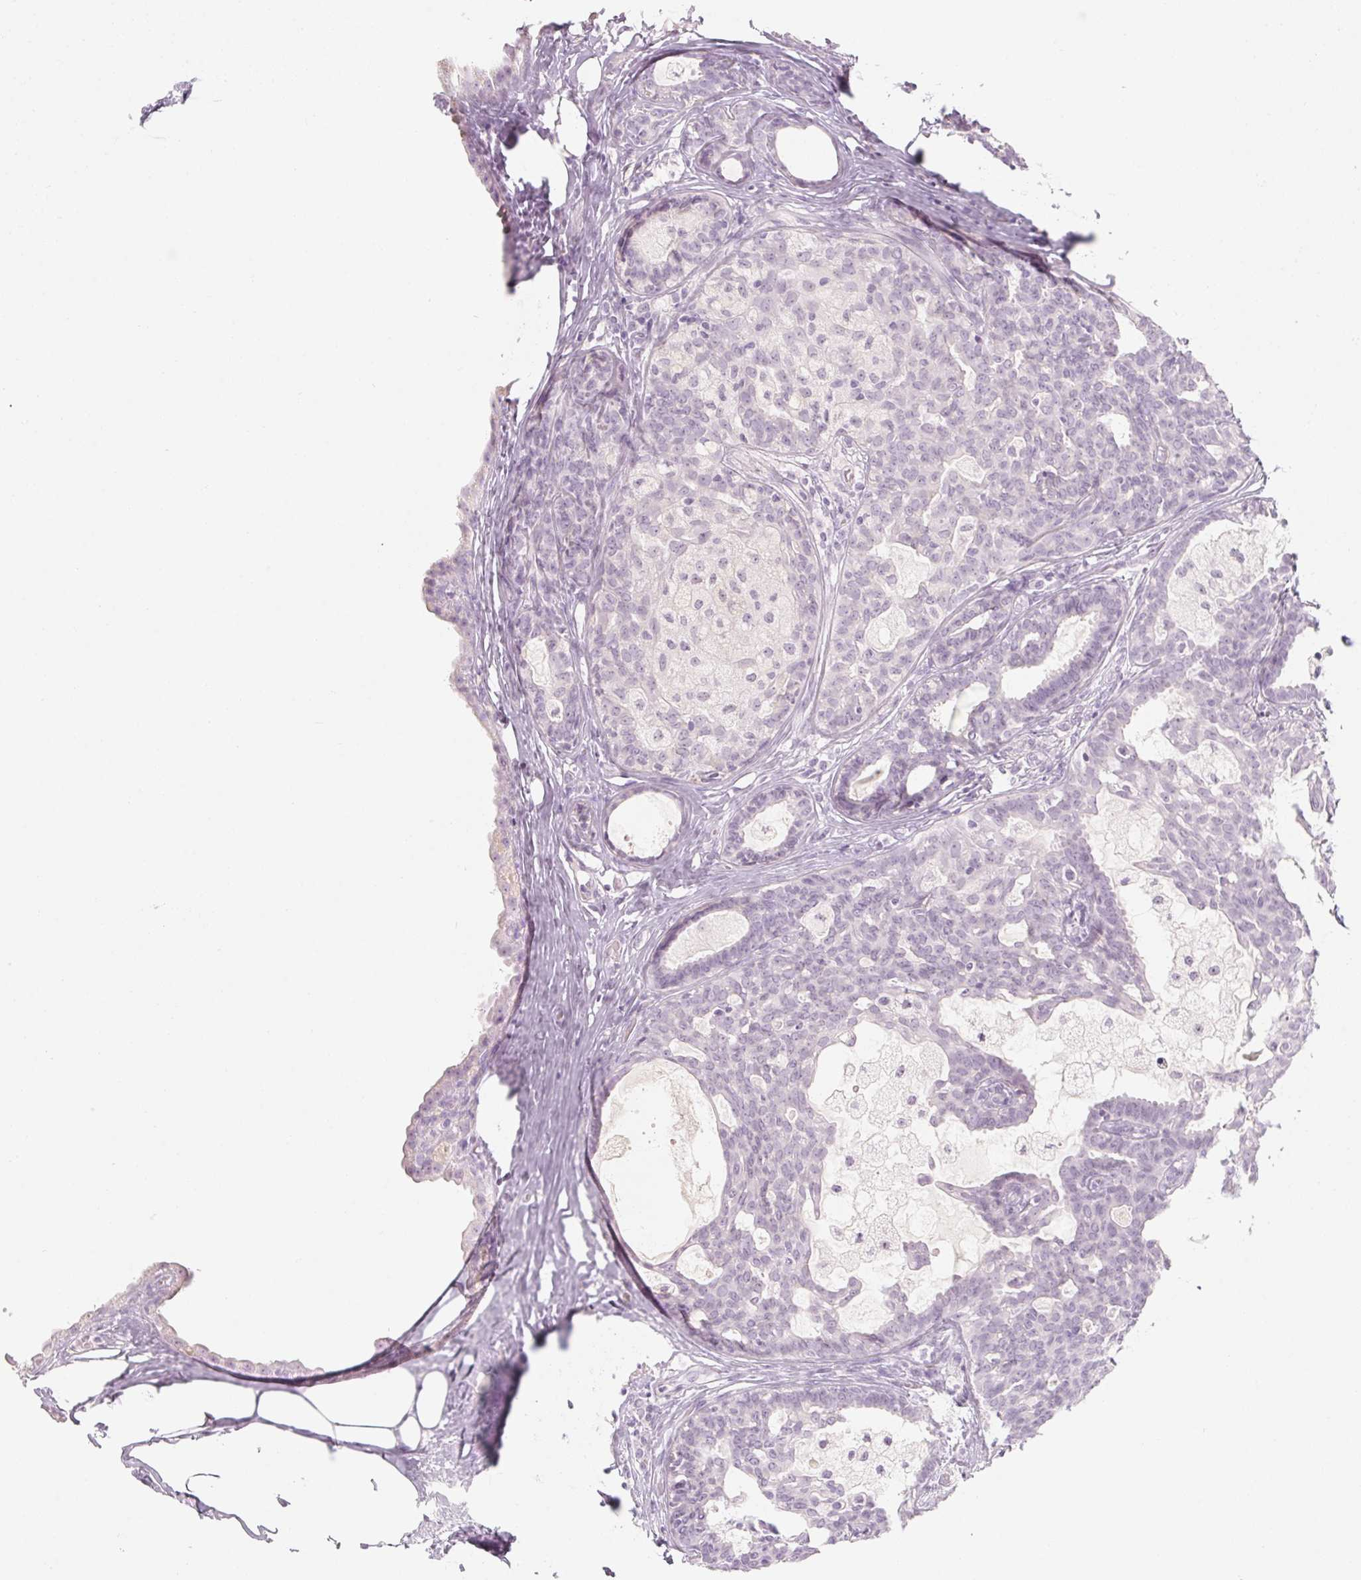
{"staining": {"intensity": "negative", "quantity": "none", "location": "none"}, "tissue": "breast cancer", "cell_type": "Tumor cells", "image_type": "cancer", "snomed": [{"axis": "morphology", "description": "Duct carcinoma"}, {"axis": "topography", "description": "Breast"}], "caption": "This is an IHC image of human intraductal carcinoma (breast). There is no expression in tumor cells.", "gene": "ZIC4", "patient": {"sex": "female", "age": 59}}